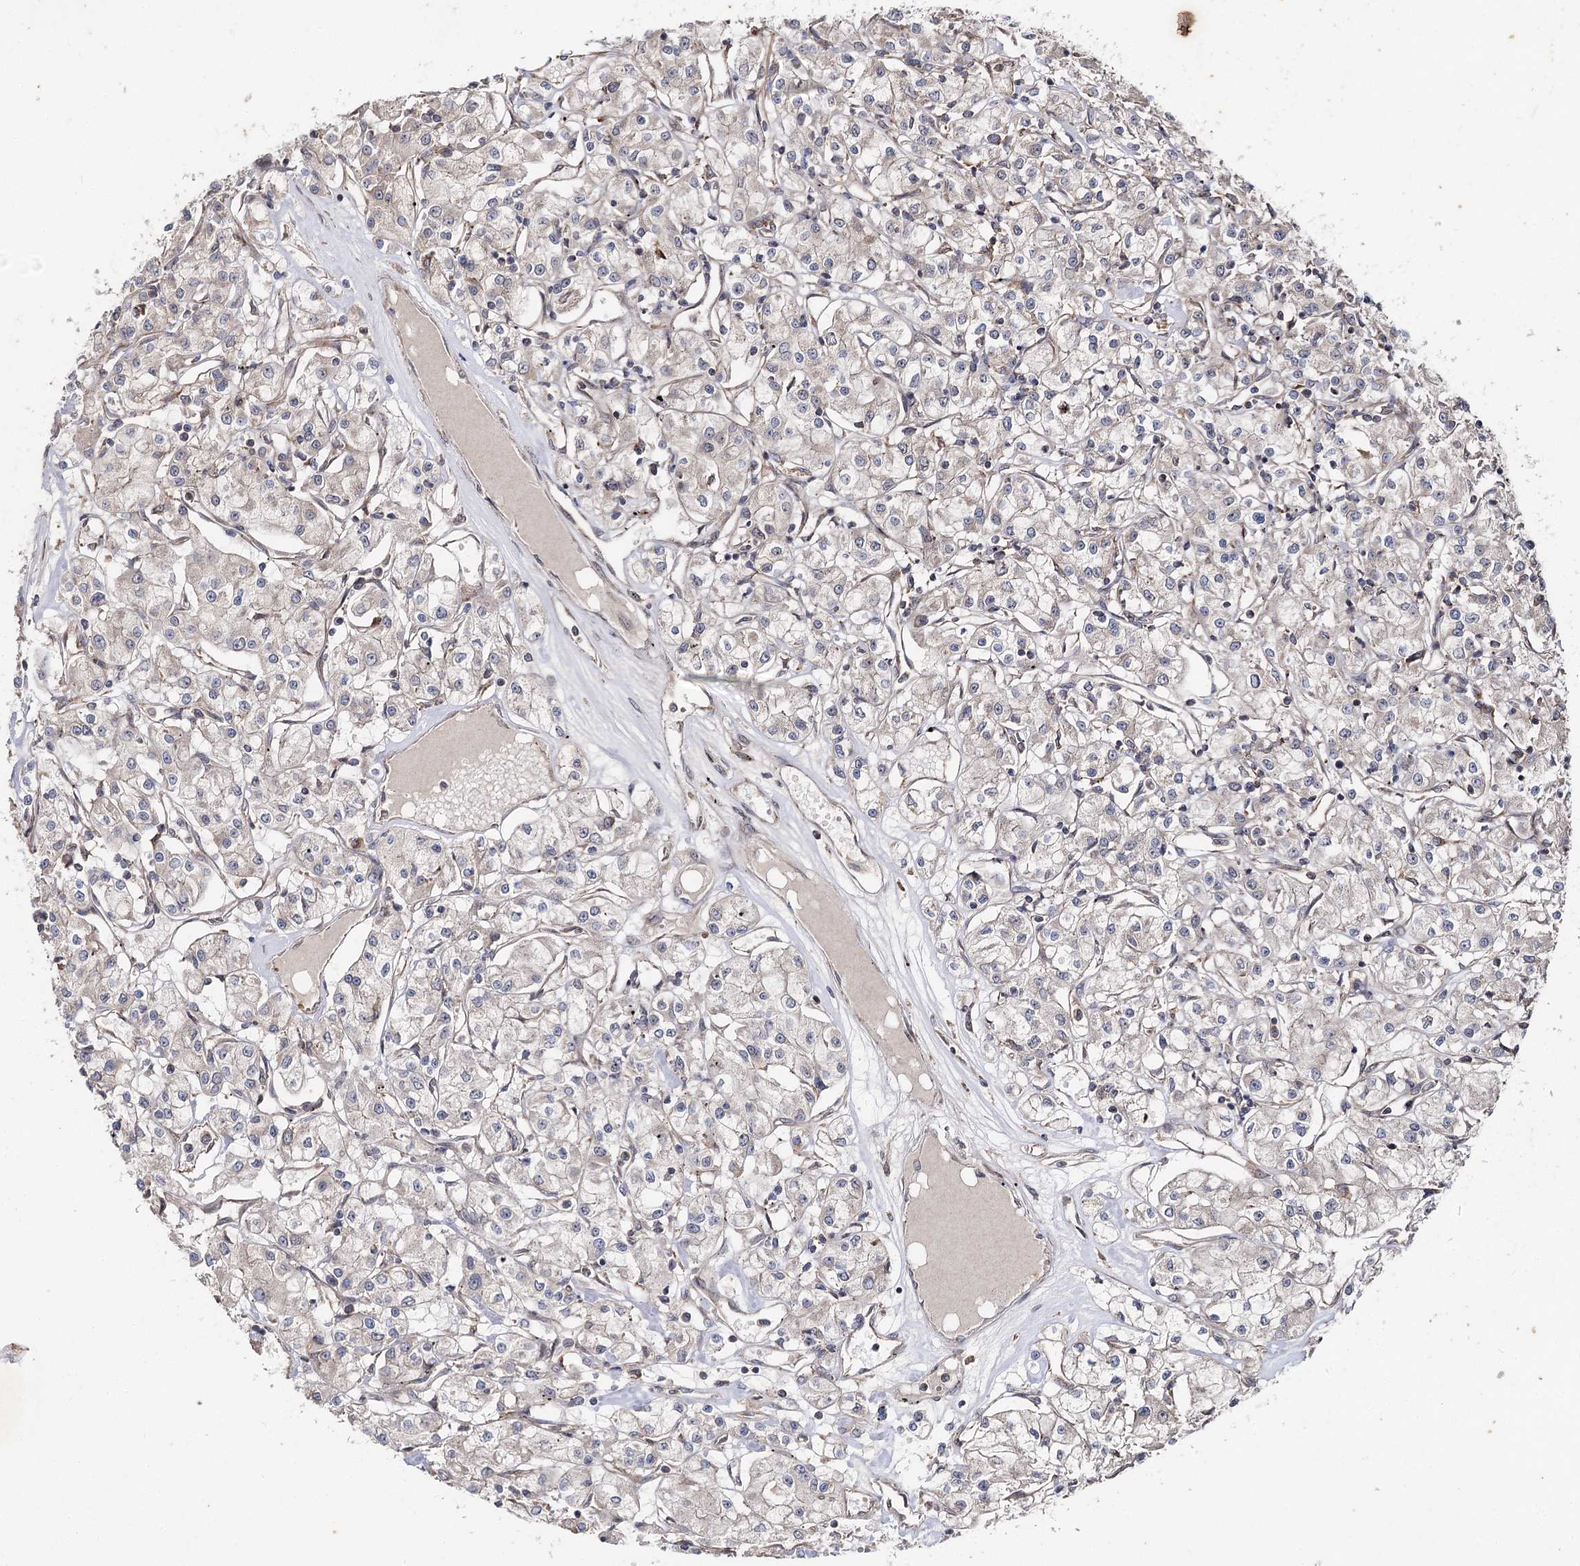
{"staining": {"intensity": "negative", "quantity": "none", "location": "none"}, "tissue": "renal cancer", "cell_type": "Tumor cells", "image_type": "cancer", "snomed": [{"axis": "morphology", "description": "Adenocarcinoma, NOS"}, {"axis": "topography", "description": "Kidney"}], "caption": "Immunohistochemical staining of renal cancer (adenocarcinoma) displays no significant staining in tumor cells. (Brightfield microscopy of DAB immunohistochemistry (IHC) at high magnification).", "gene": "MINDY3", "patient": {"sex": "female", "age": 59}}